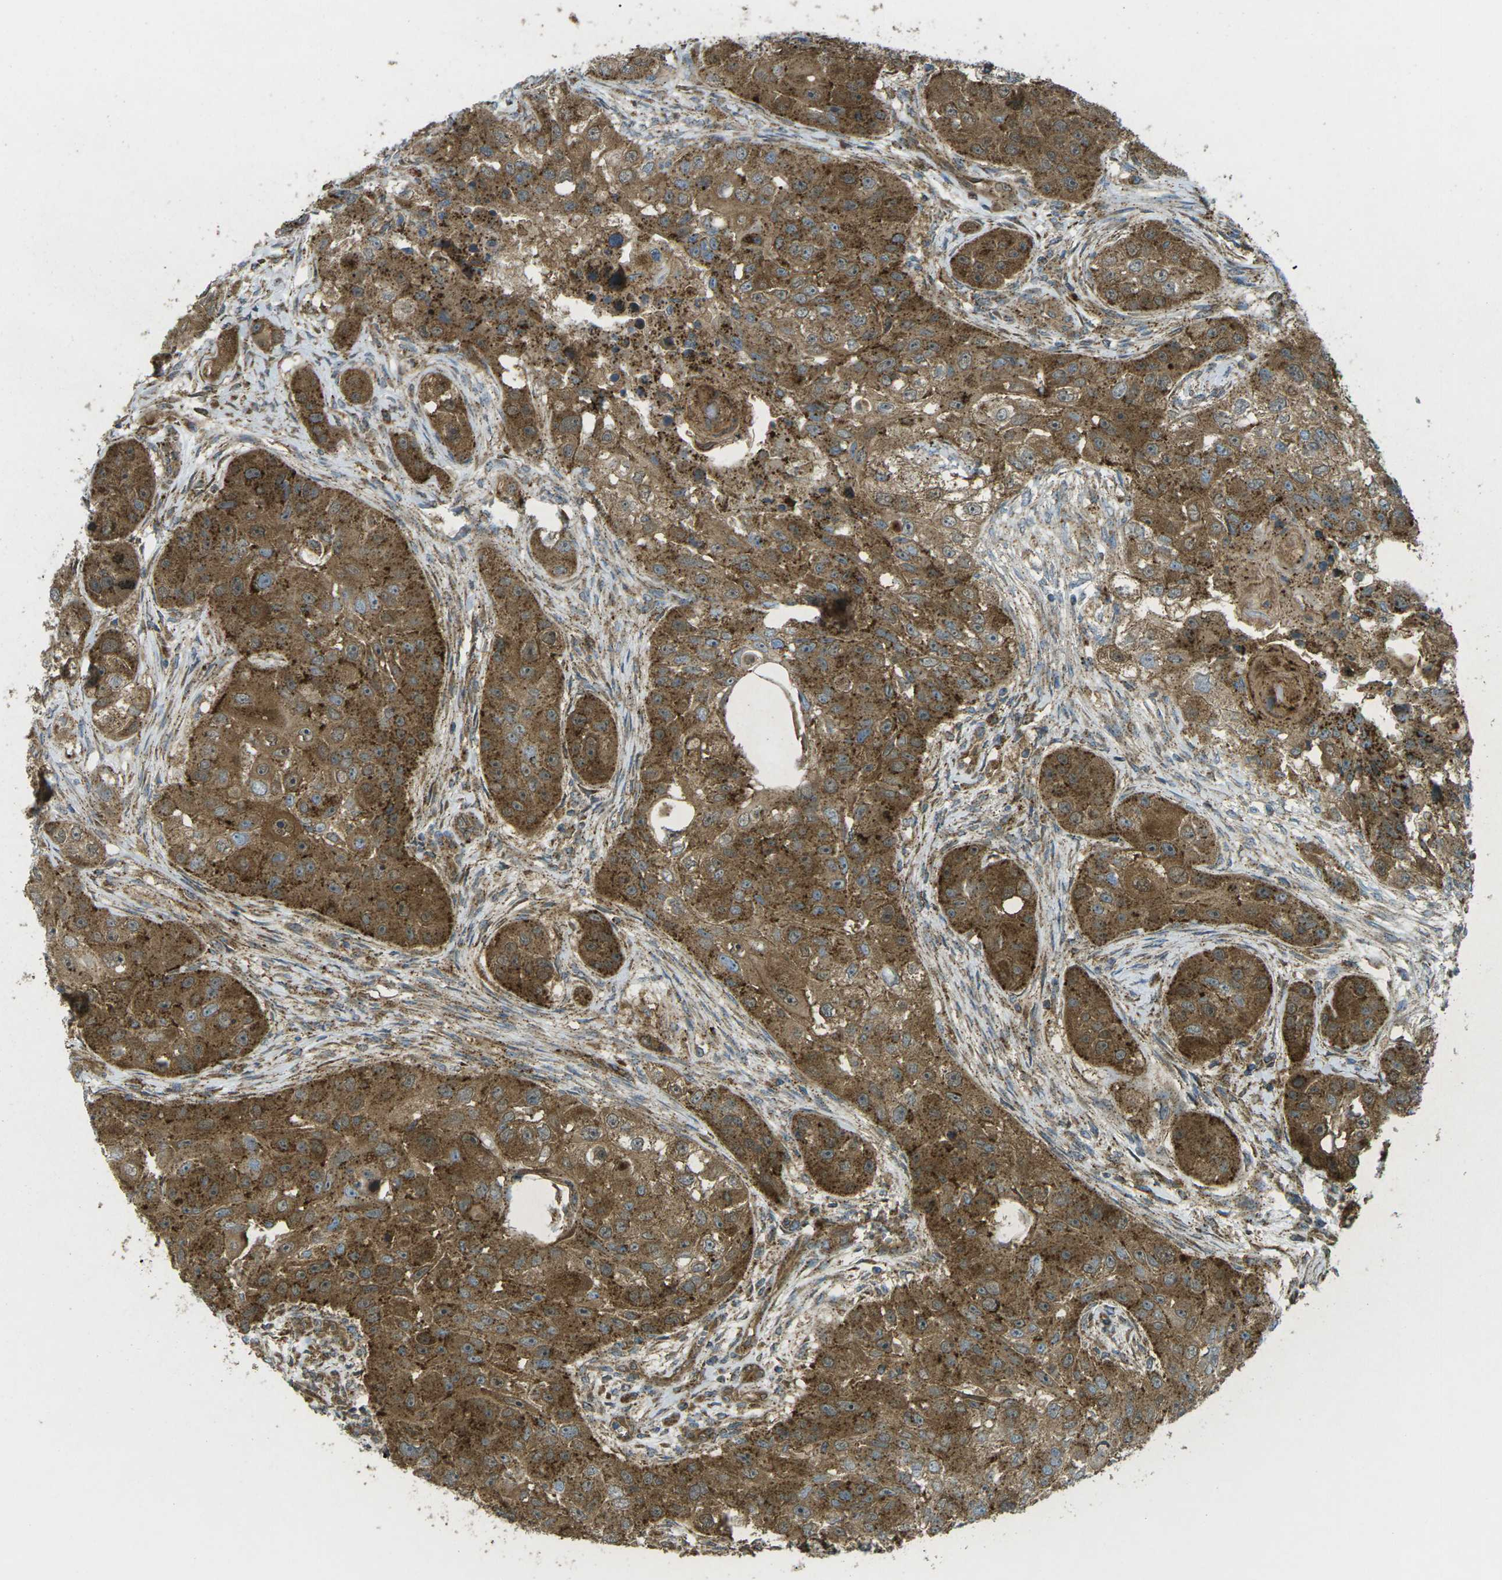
{"staining": {"intensity": "strong", "quantity": ">75%", "location": "cytoplasmic/membranous"}, "tissue": "head and neck cancer", "cell_type": "Tumor cells", "image_type": "cancer", "snomed": [{"axis": "morphology", "description": "Normal tissue, NOS"}, {"axis": "morphology", "description": "Squamous cell carcinoma, NOS"}, {"axis": "topography", "description": "Skeletal muscle"}, {"axis": "topography", "description": "Head-Neck"}], "caption": "Immunohistochemical staining of human squamous cell carcinoma (head and neck) shows high levels of strong cytoplasmic/membranous expression in about >75% of tumor cells. (Stains: DAB (3,3'-diaminobenzidine) in brown, nuclei in blue, Microscopy: brightfield microscopy at high magnification).", "gene": "CHMP3", "patient": {"sex": "male", "age": 51}}